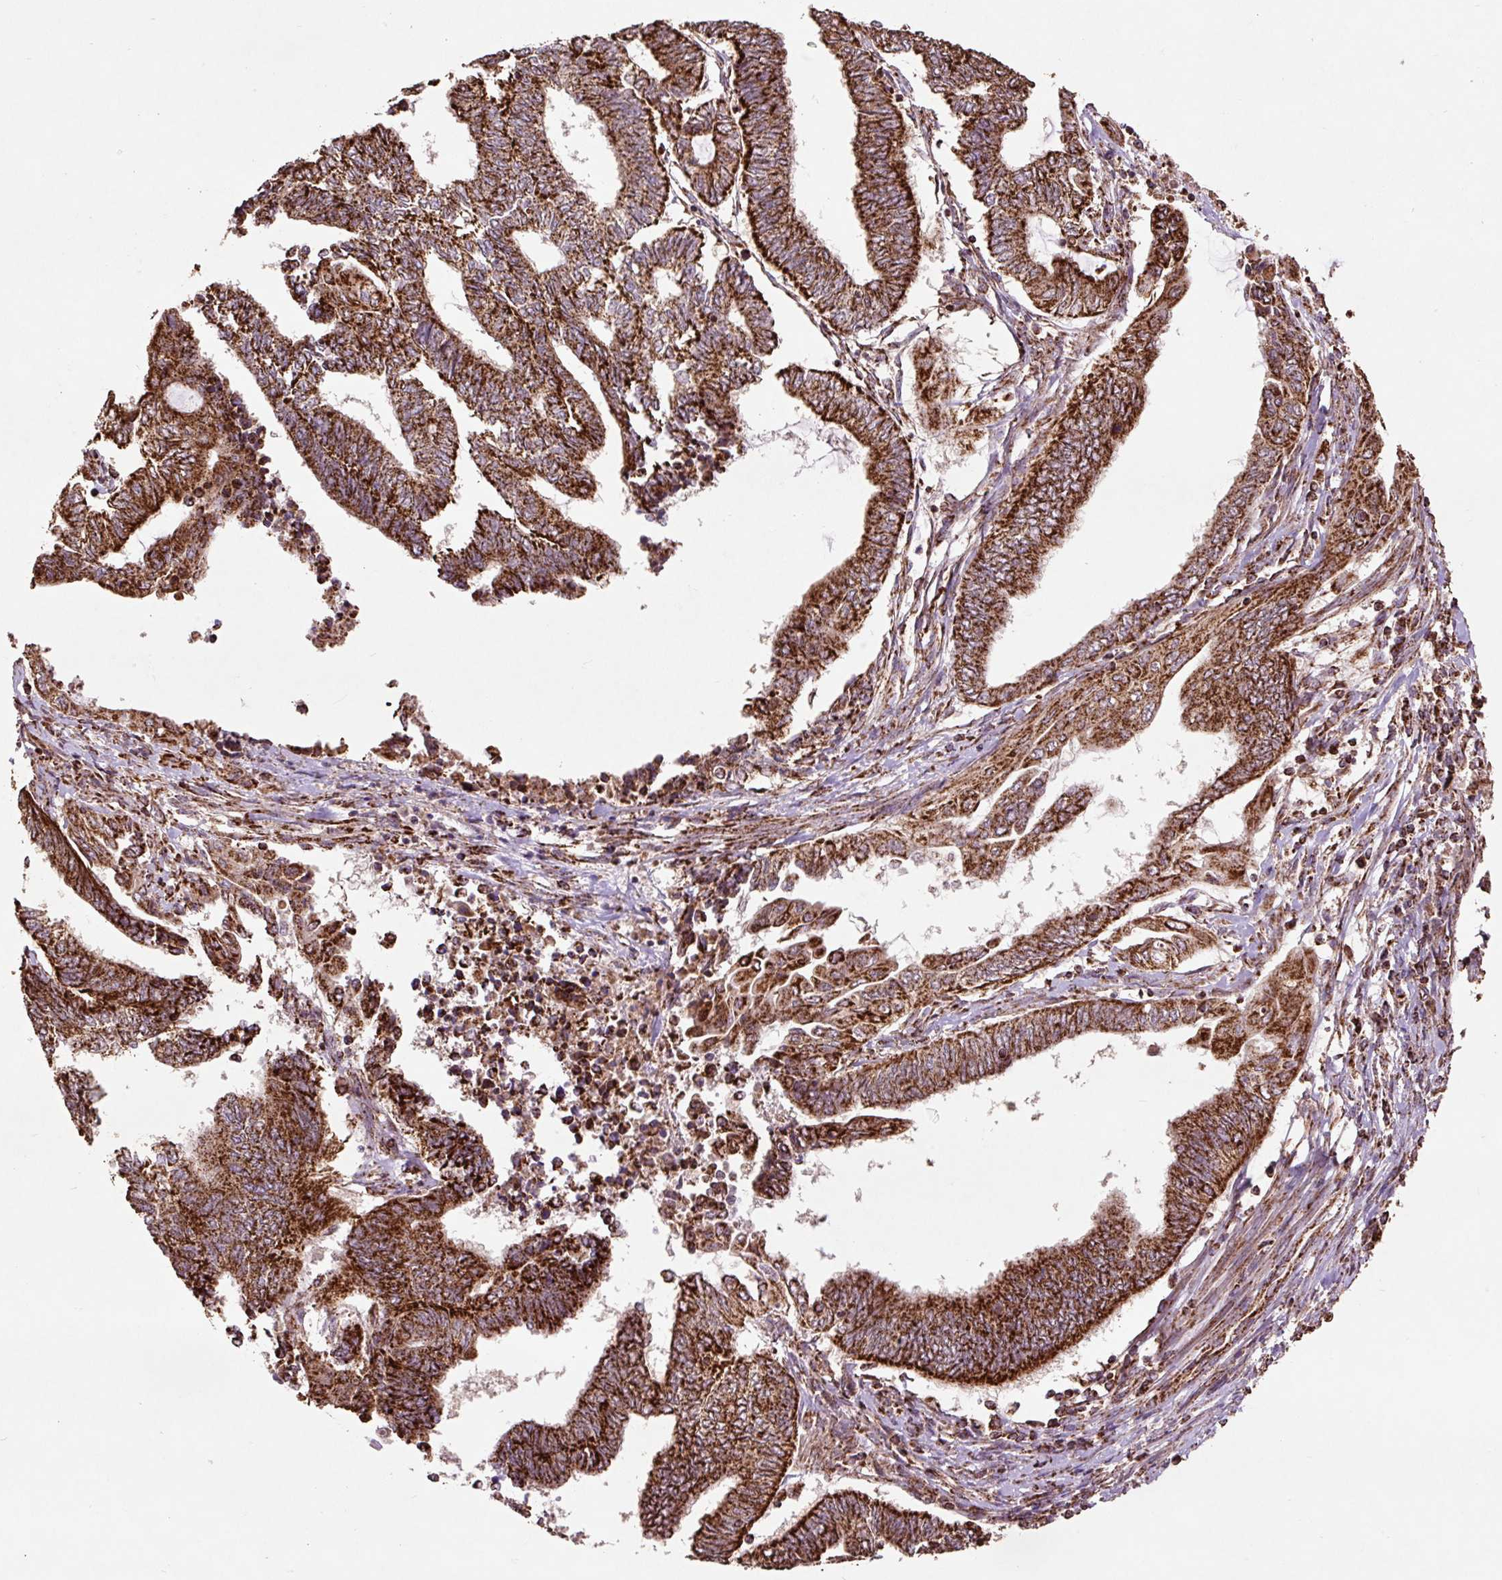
{"staining": {"intensity": "strong", "quantity": ">75%", "location": "cytoplasmic/membranous"}, "tissue": "endometrial cancer", "cell_type": "Tumor cells", "image_type": "cancer", "snomed": [{"axis": "morphology", "description": "Adenocarcinoma, NOS"}, {"axis": "topography", "description": "Uterus"}, {"axis": "topography", "description": "Endometrium"}], "caption": "Immunohistochemistry (IHC) micrograph of neoplastic tissue: adenocarcinoma (endometrial) stained using immunohistochemistry shows high levels of strong protein expression localized specifically in the cytoplasmic/membranous of tumor cells, appearing as a cytoplasmic/membranous brown color.", "gene": "ATP5F1A", "patient": {"sex": "female", "age": 70}}